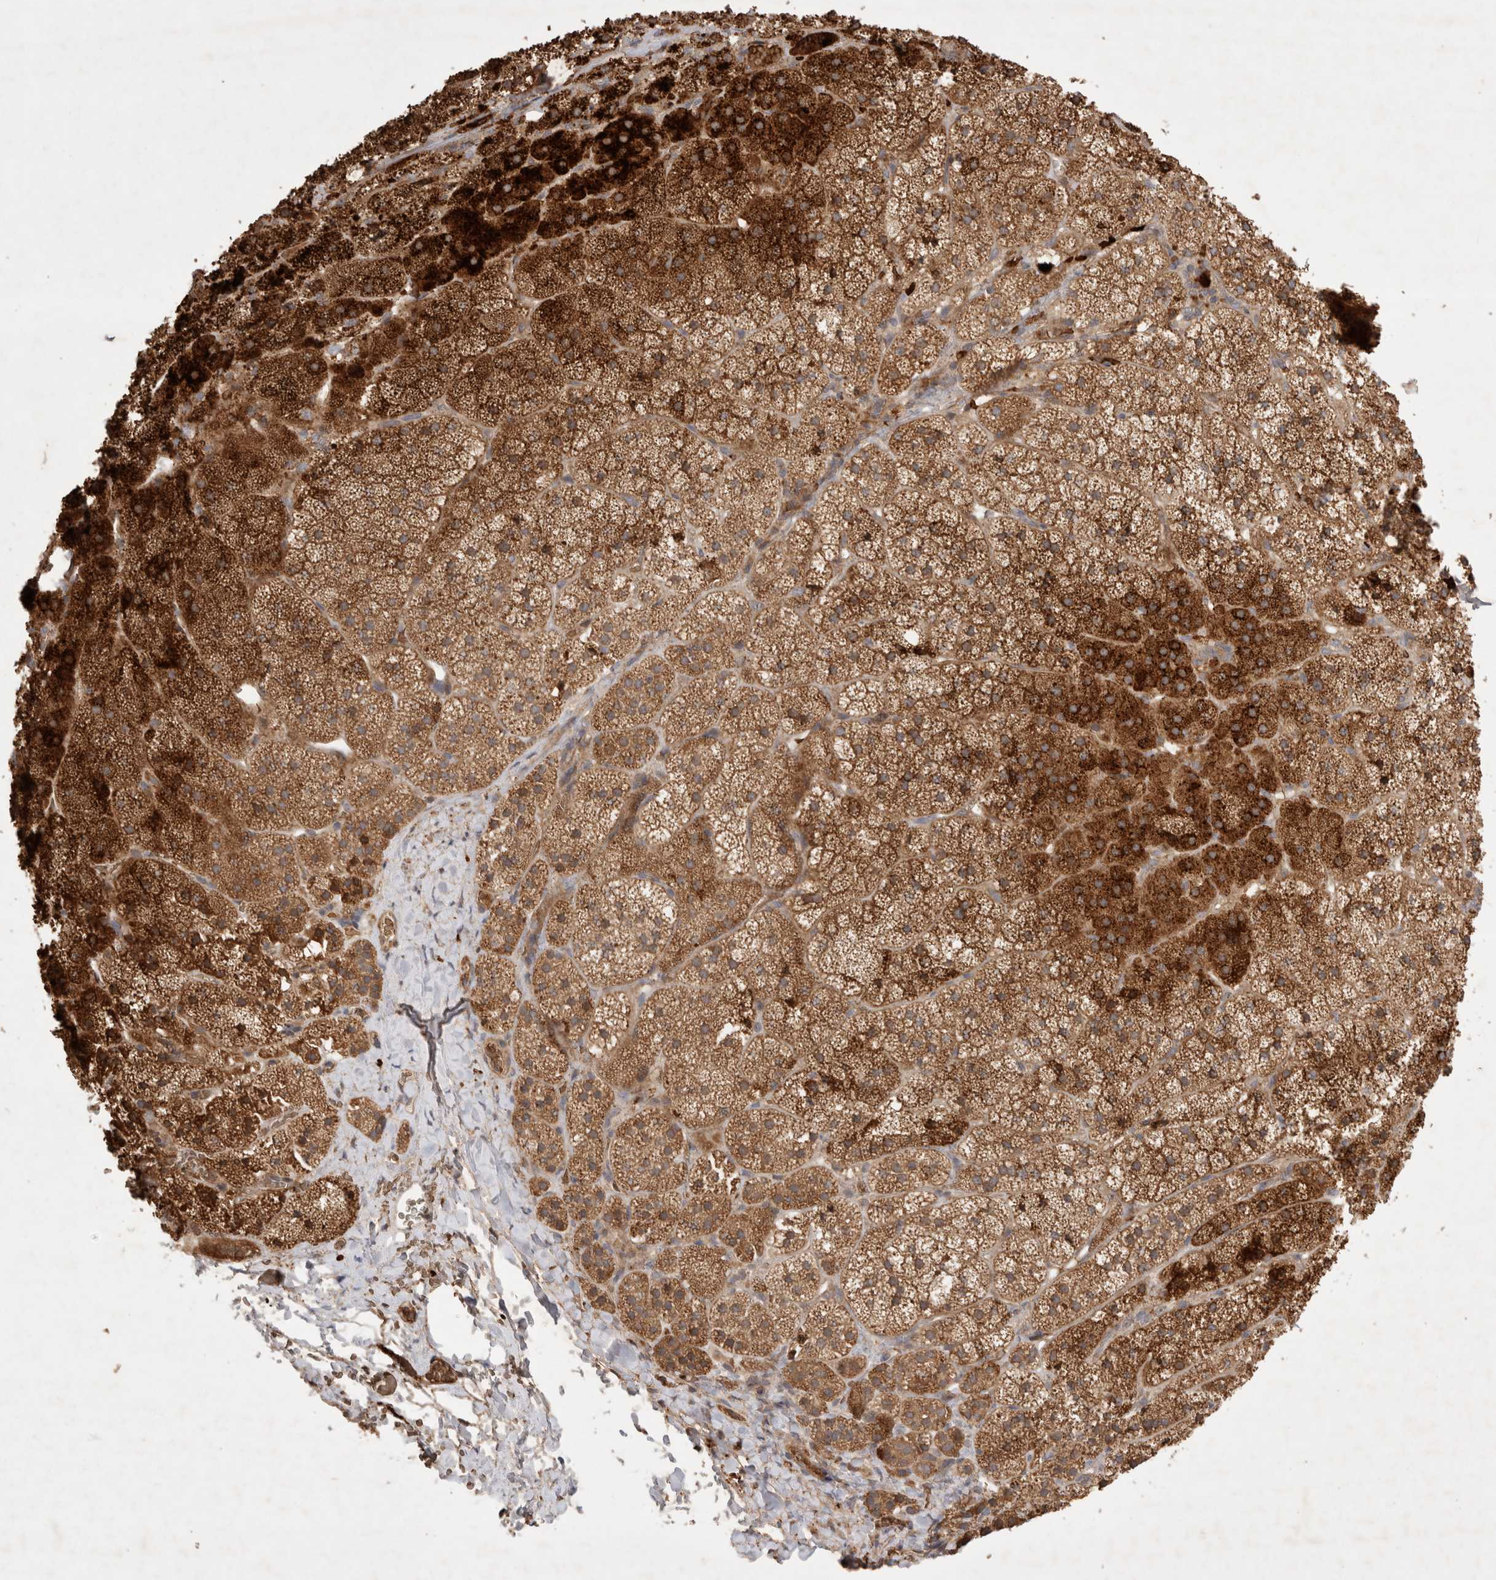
{"staining": {"intensity": "strong", "quantity": ">75%", "location": "cytoplasmic/membranous"}, "tissue": "adrenal gland", "cell_type": "Glandular cells", "image_type": "normal", "snomed": [{"axis": "morphology", "description": "Normal tissue, NOS"}, {"axis": "topography", "description": "Adrenal gland"}], "caption": "Protein staining by immunohistochemistry (IHC) shows strong cytoplasmic/membranous staining in about >75% of glandular cells in normal adrenal gland.", "gene": "FAM221A", "patient": {"sex": "female", "age": 44}}